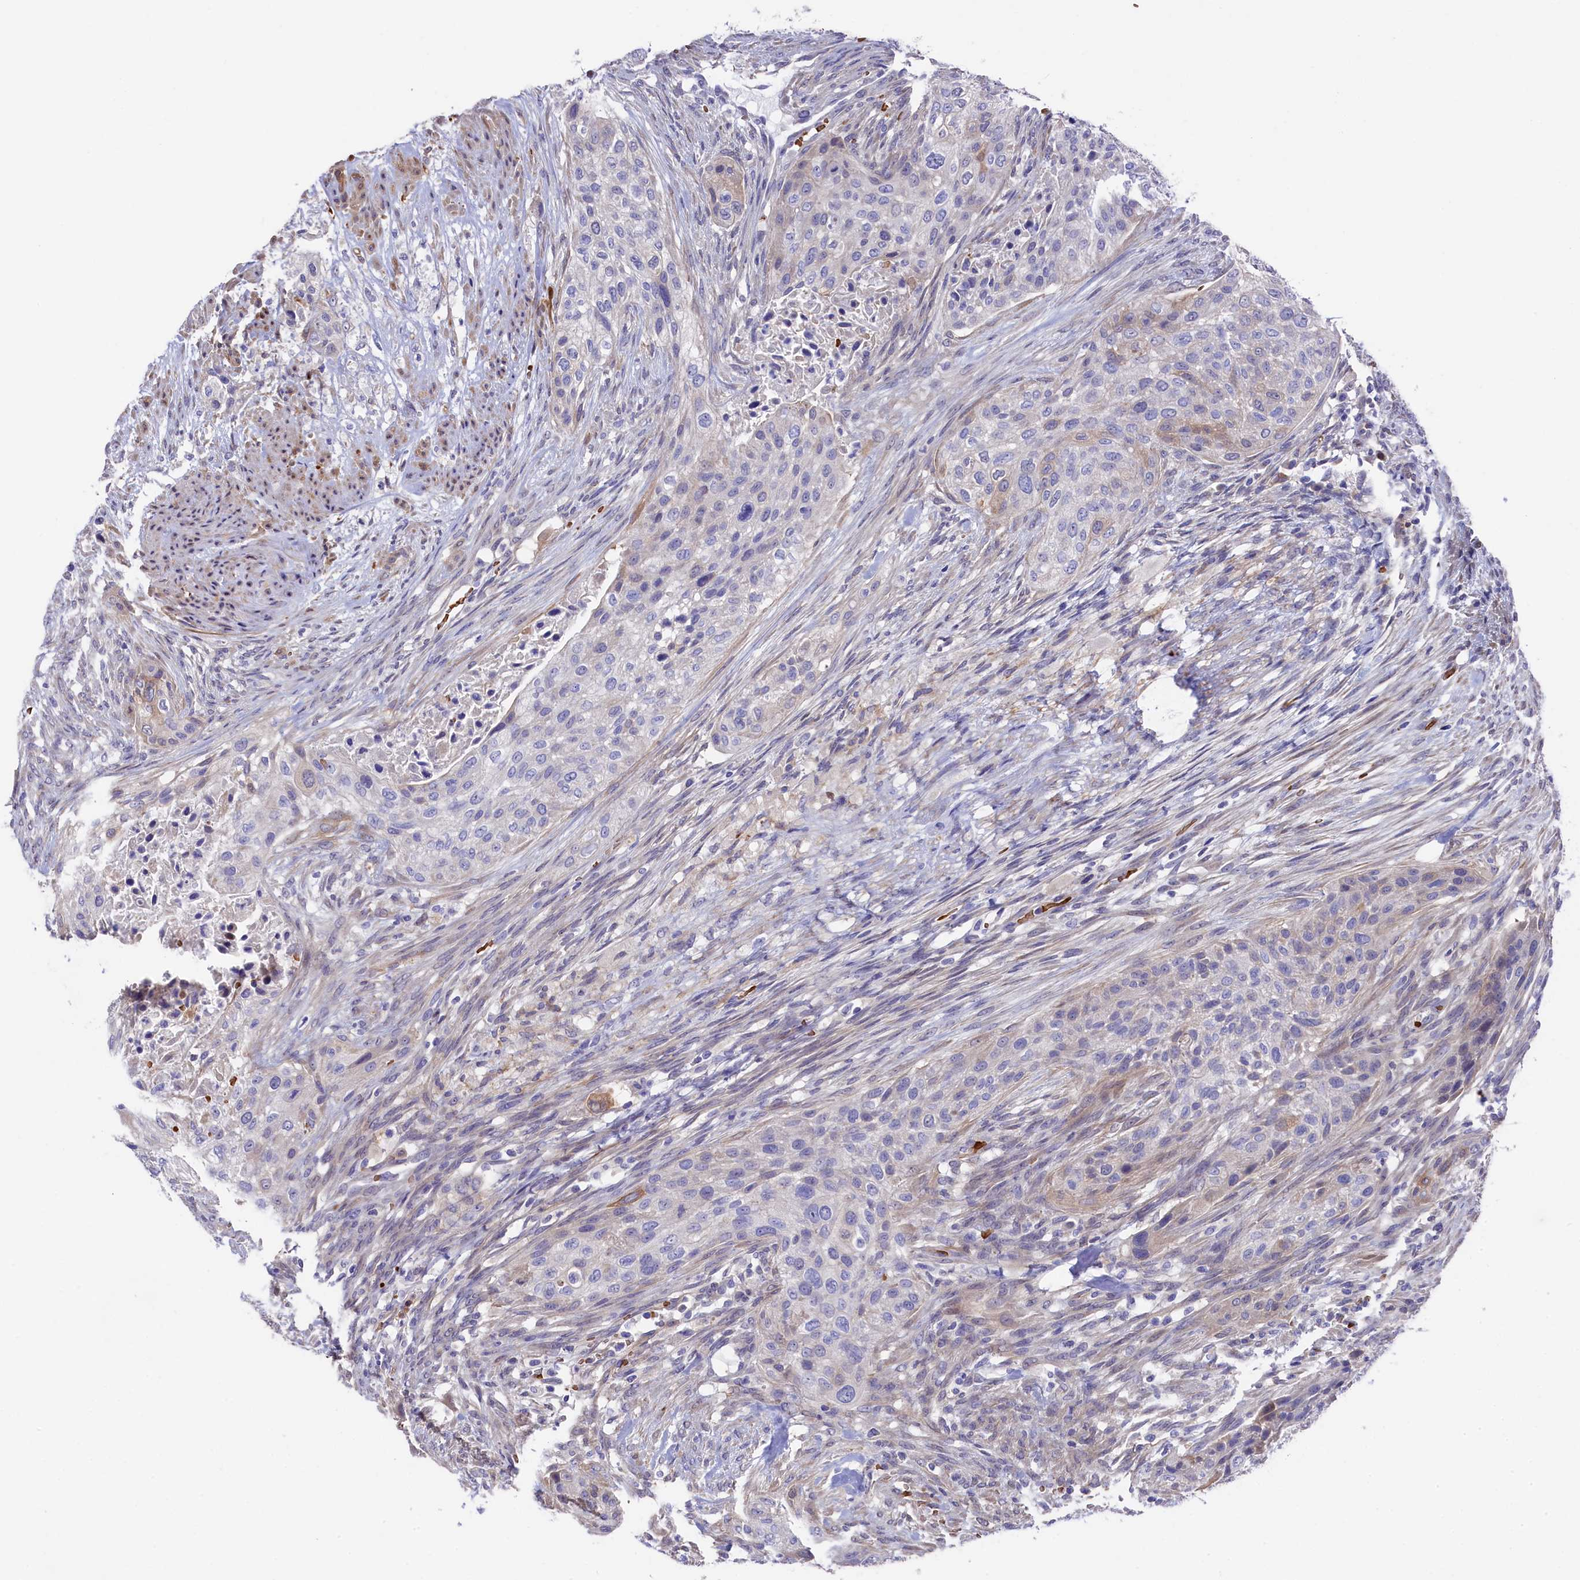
{"staining": {"intensity": "moderate", "quantity": "<25%", "location": "cytoplasmic/membranous"}, "tissue": "urothelial cancer", "cell_type": "Tumor cells", "image_type": "cancer", "snomed": [{"axis": "morphology", "description": "Urothelial carcinoma, High grade"}, {"axis": "topography", "description": "Urinary bladder"}], "caption": "Tumor cells display low levels of moderate cytoplasmic/membranous staining in approximately <25% of cells in urothelial cancer.", "gene": "LHFPL4", "patient": {"sex": "male", "age": 35}}